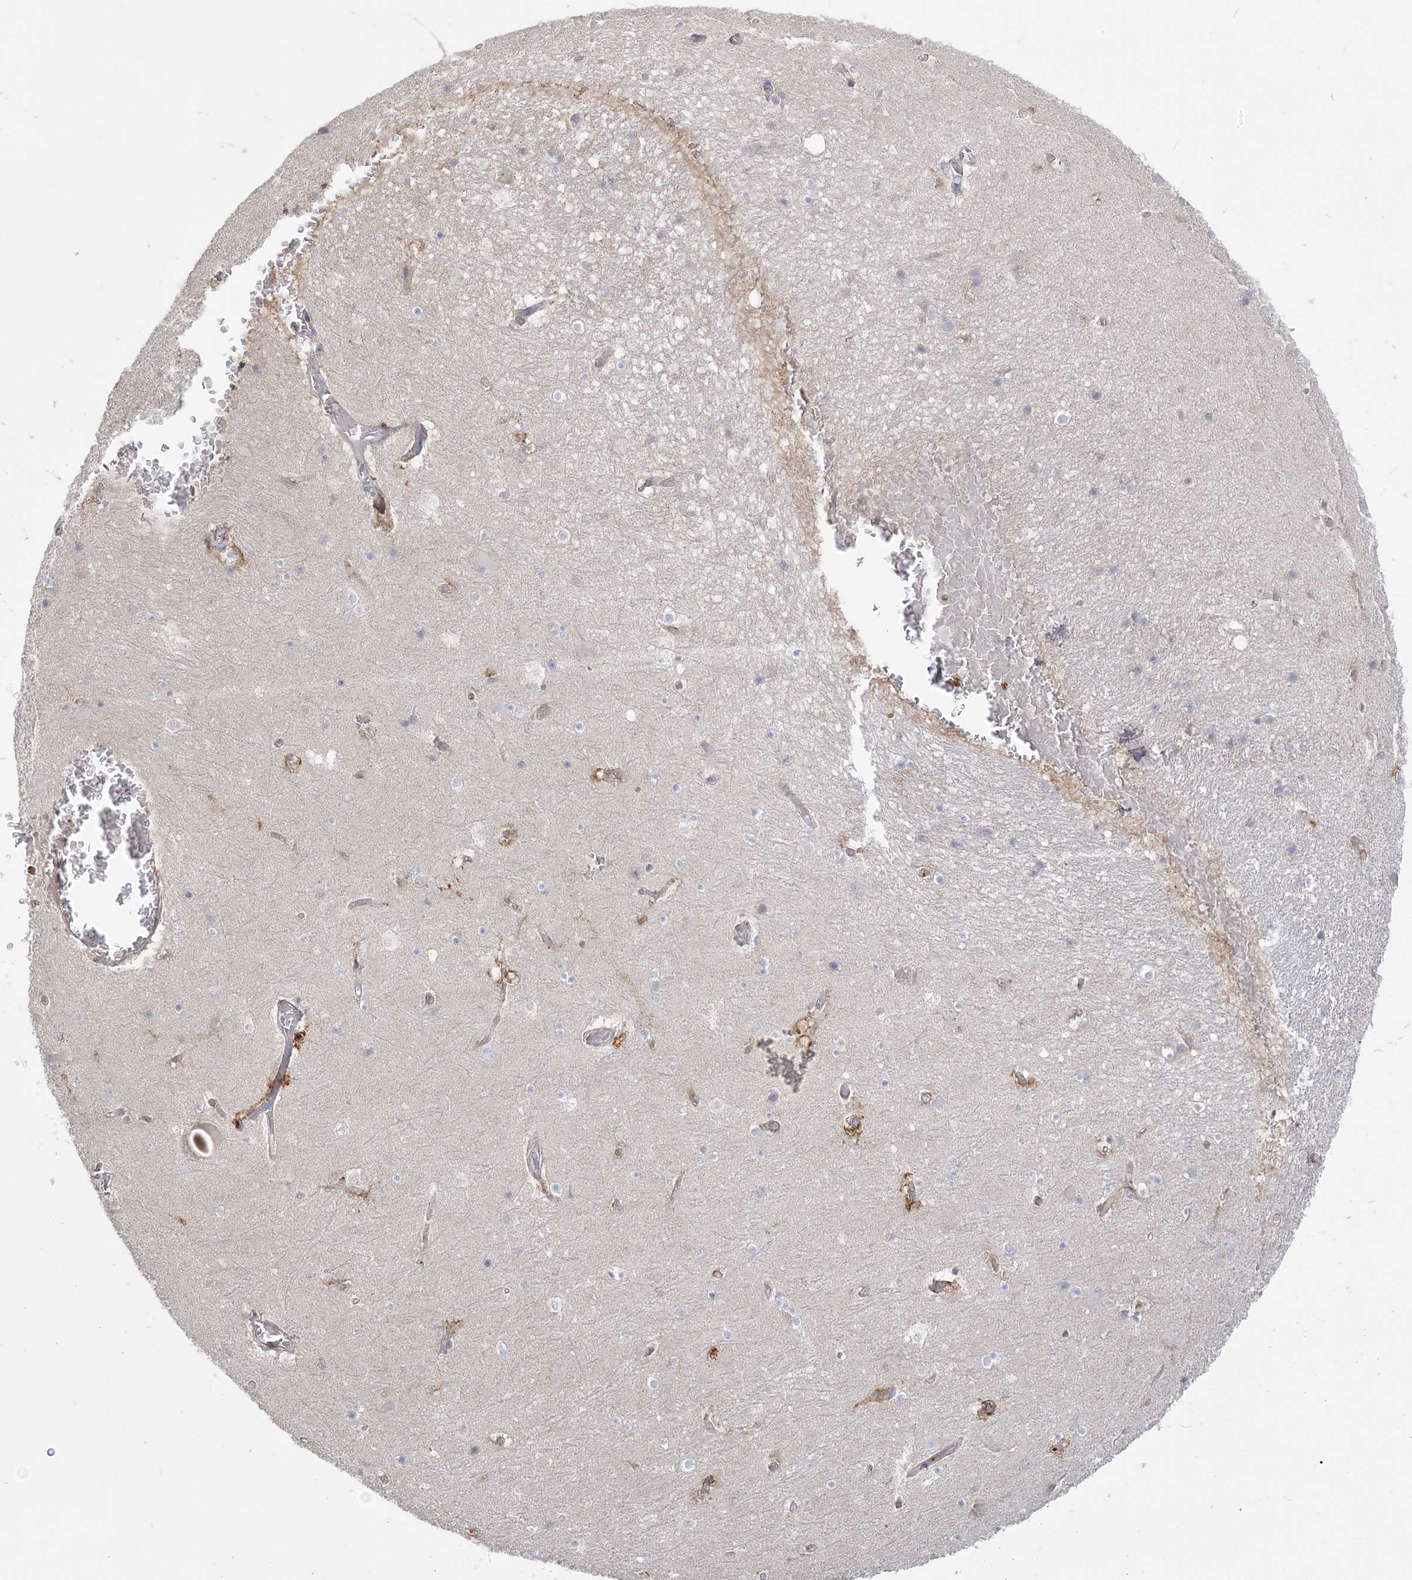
{"staining": {"intensity": "negative", "quantity": "none", "location": "none"}, "tissue": "hippocampus", "cell_type": "Glial cells", "image_type": "normal", "snomed": [{"axis": "morphology", "description": "Normal tissue, NOS"}, {"axis": "topography", "description": "Hippocampus"}], "caption": "Immunohistochemistry (IHC) image of unremarkable hippocampus stained for a protein (brown), which demonstrates no positivity in glial cells. (DAB (3,3'-diaminobenzidine) IHC with hematoxylin counter stain).", "gene": "HAAO", "patient": {"sex": "female", "age": 52}}